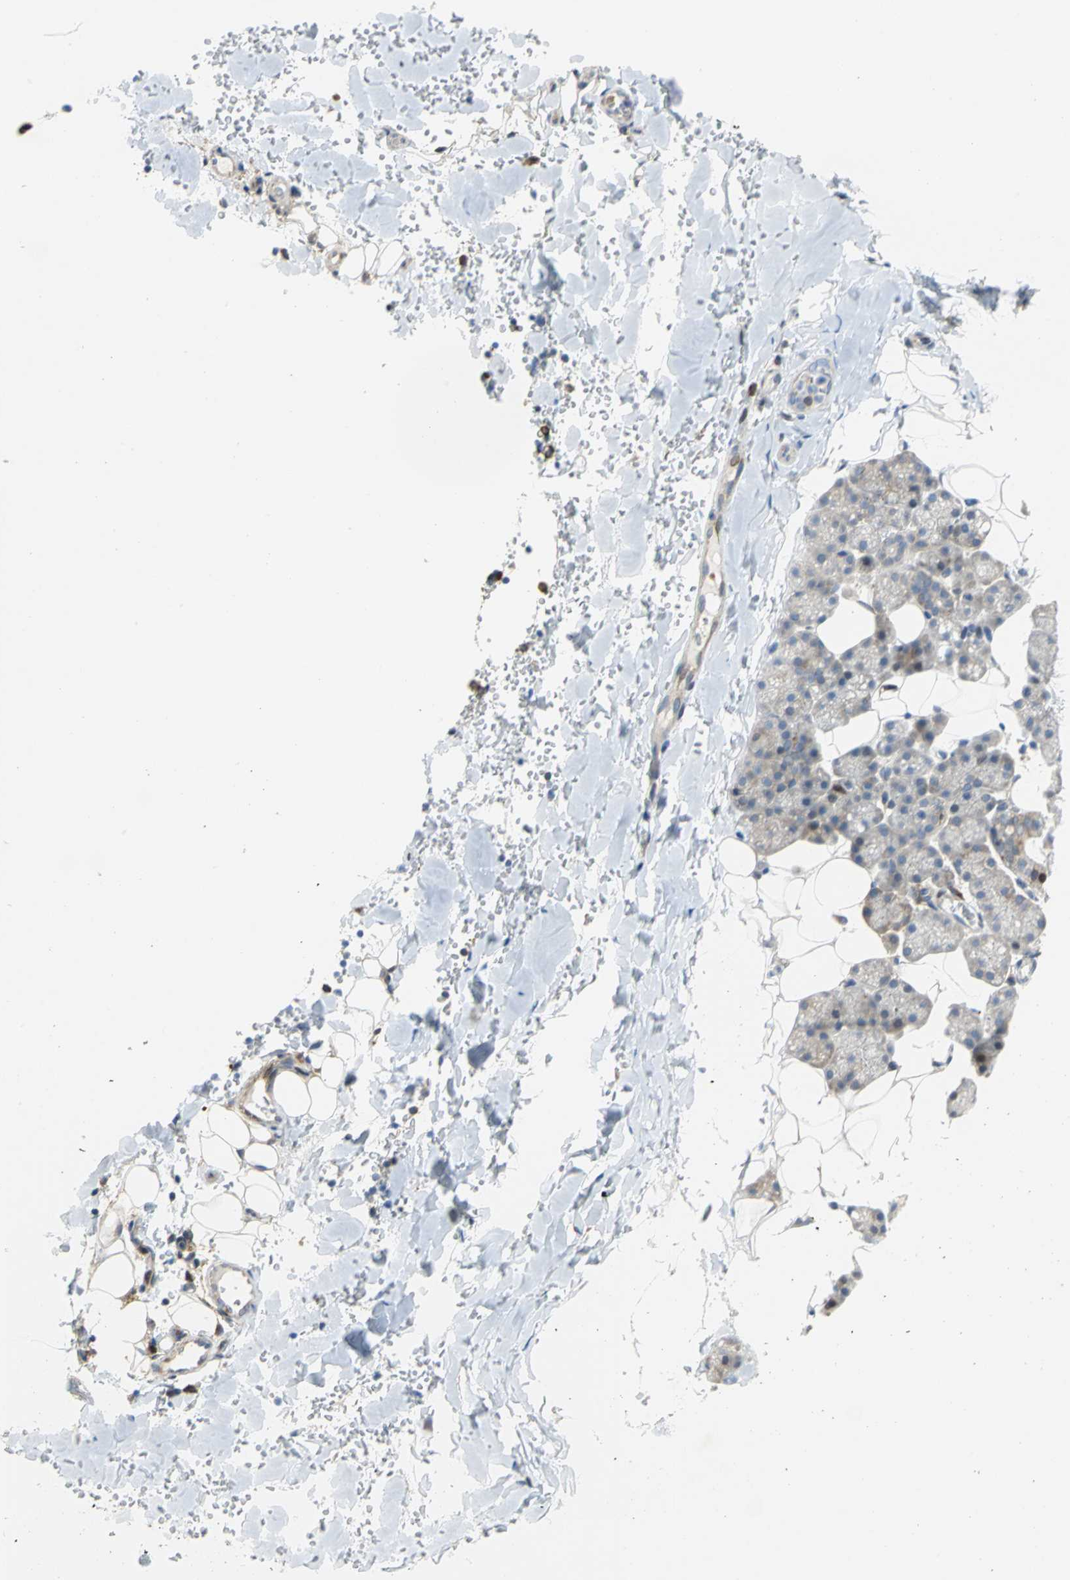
{"staining": {"intensity": "moderate", "quantity": "25%-75%", "location": "cytoplasmic/membranous"}, "tissue": "salivary gland", "cell_type": "Glandular cells", "image_type": "normal", "snomed": [{"axis": "morphology", "description": "Normal tissue, NOS"}, {"axis": "topography", "description": "Lymph node"}, {"axis": "topography", "description": "Salivary gland"}], "caption": "Immunohistochemistry of unremarkable human salivary gland exhibits medium levels of moderate cytoplasmic/membranous staining in about 25%-75% of glandular cells.", "gene": "YBX1", "patient": {"sex": "male", "age": 8}}